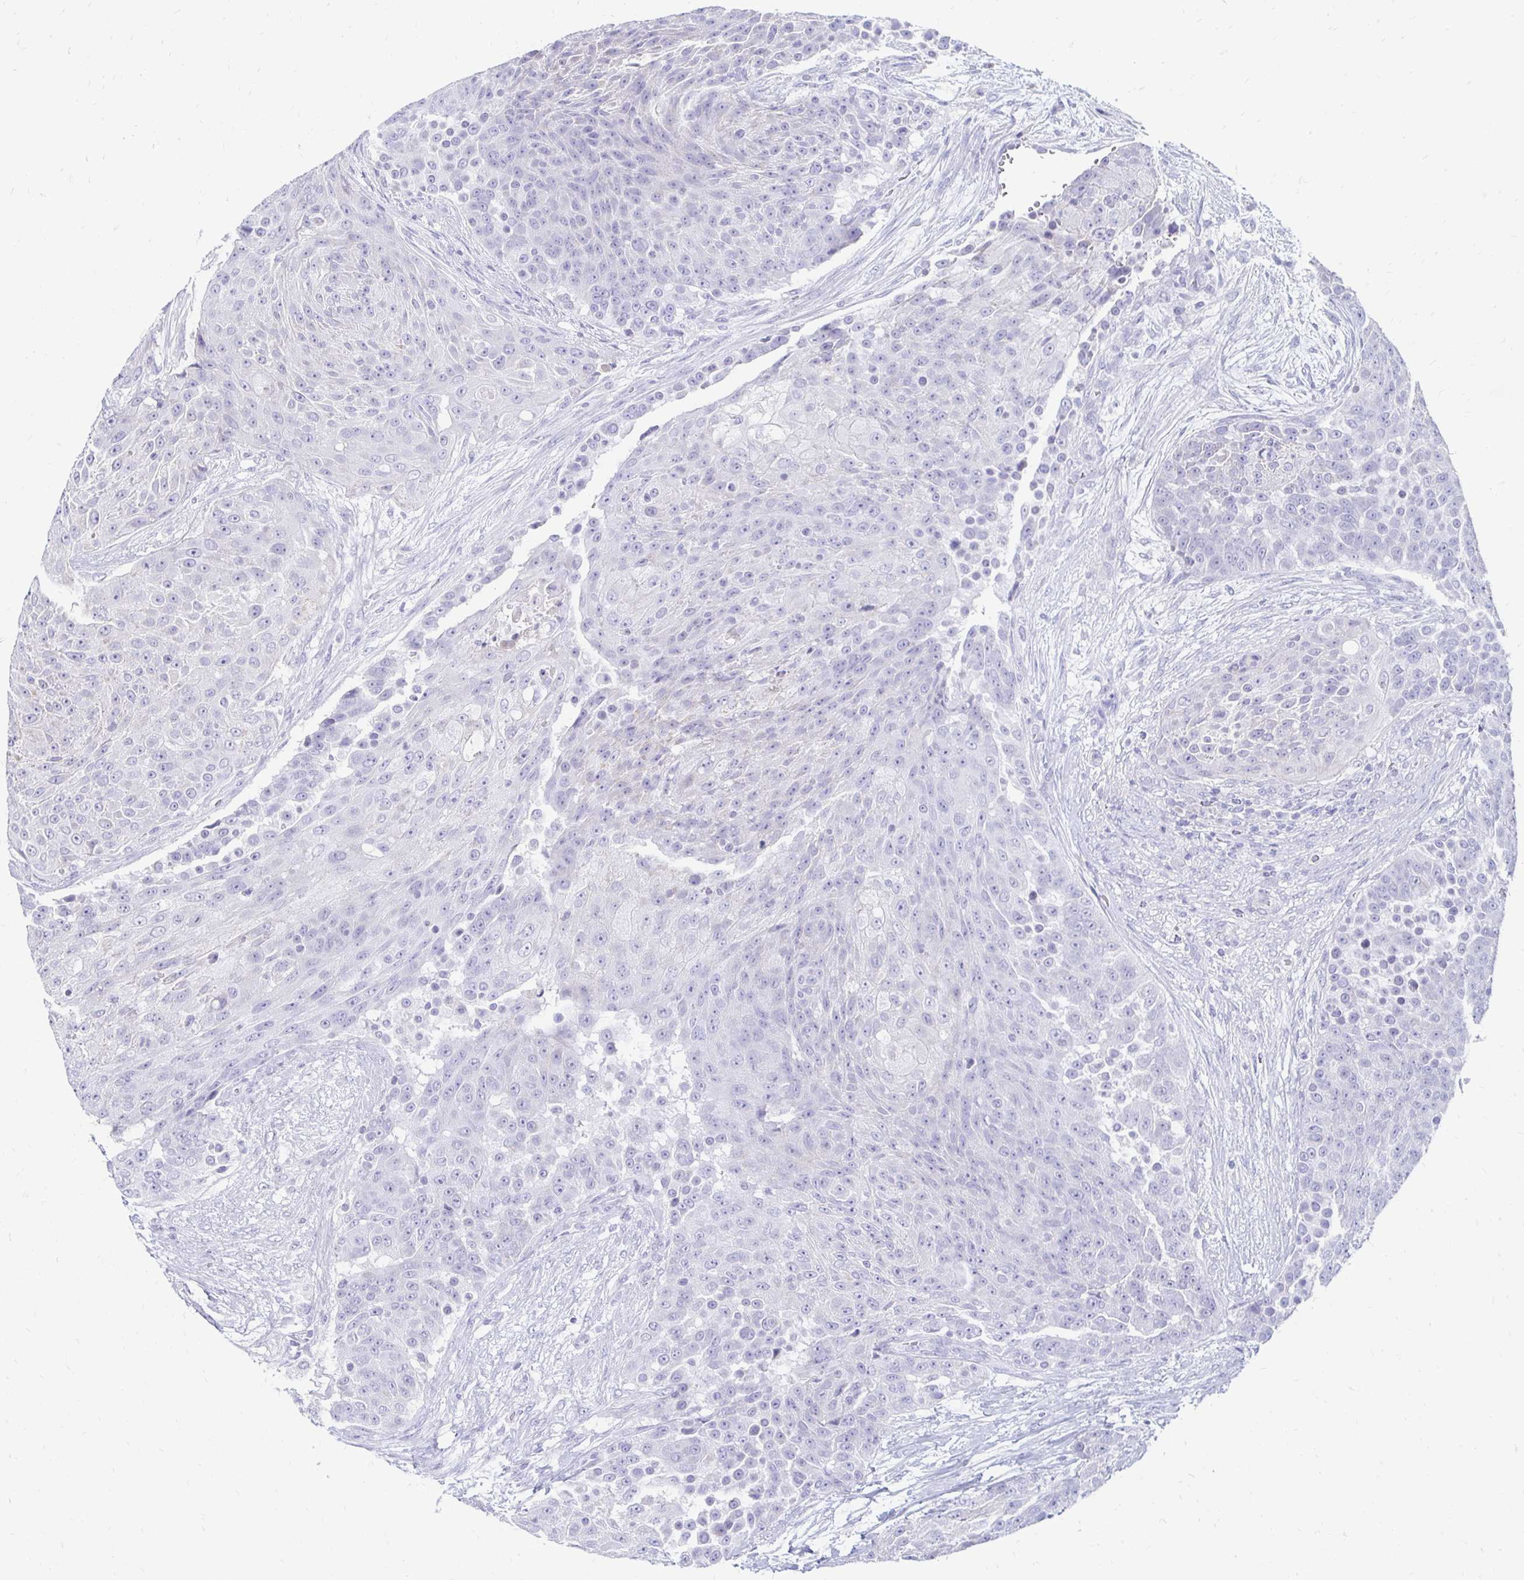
{"staining": {"intensity": "negative", "quantity": "none", "location": "none"}, "tissue": "urothelial cancer", "cell_type": "Tumor cells", "image_type": "cancer", "snomed": [{"axis": "morphology", "description": "Urothelial carcinoma, High grade"}, {"axis": "topography", "description": "Urinary bladder"}], "caption": "This photomicrograph is of urothelial carcinoma (high-grade) stained with immunohistochemistry to label a protein in brown with the nuclei are counter-stained blue. There is no staining in tumor cells. (DAB immunohistochemistry visualized using brightfield microscopy, high magnification).", "gene": "PEG10", "patient": {"sex": "female", "age": 63}}